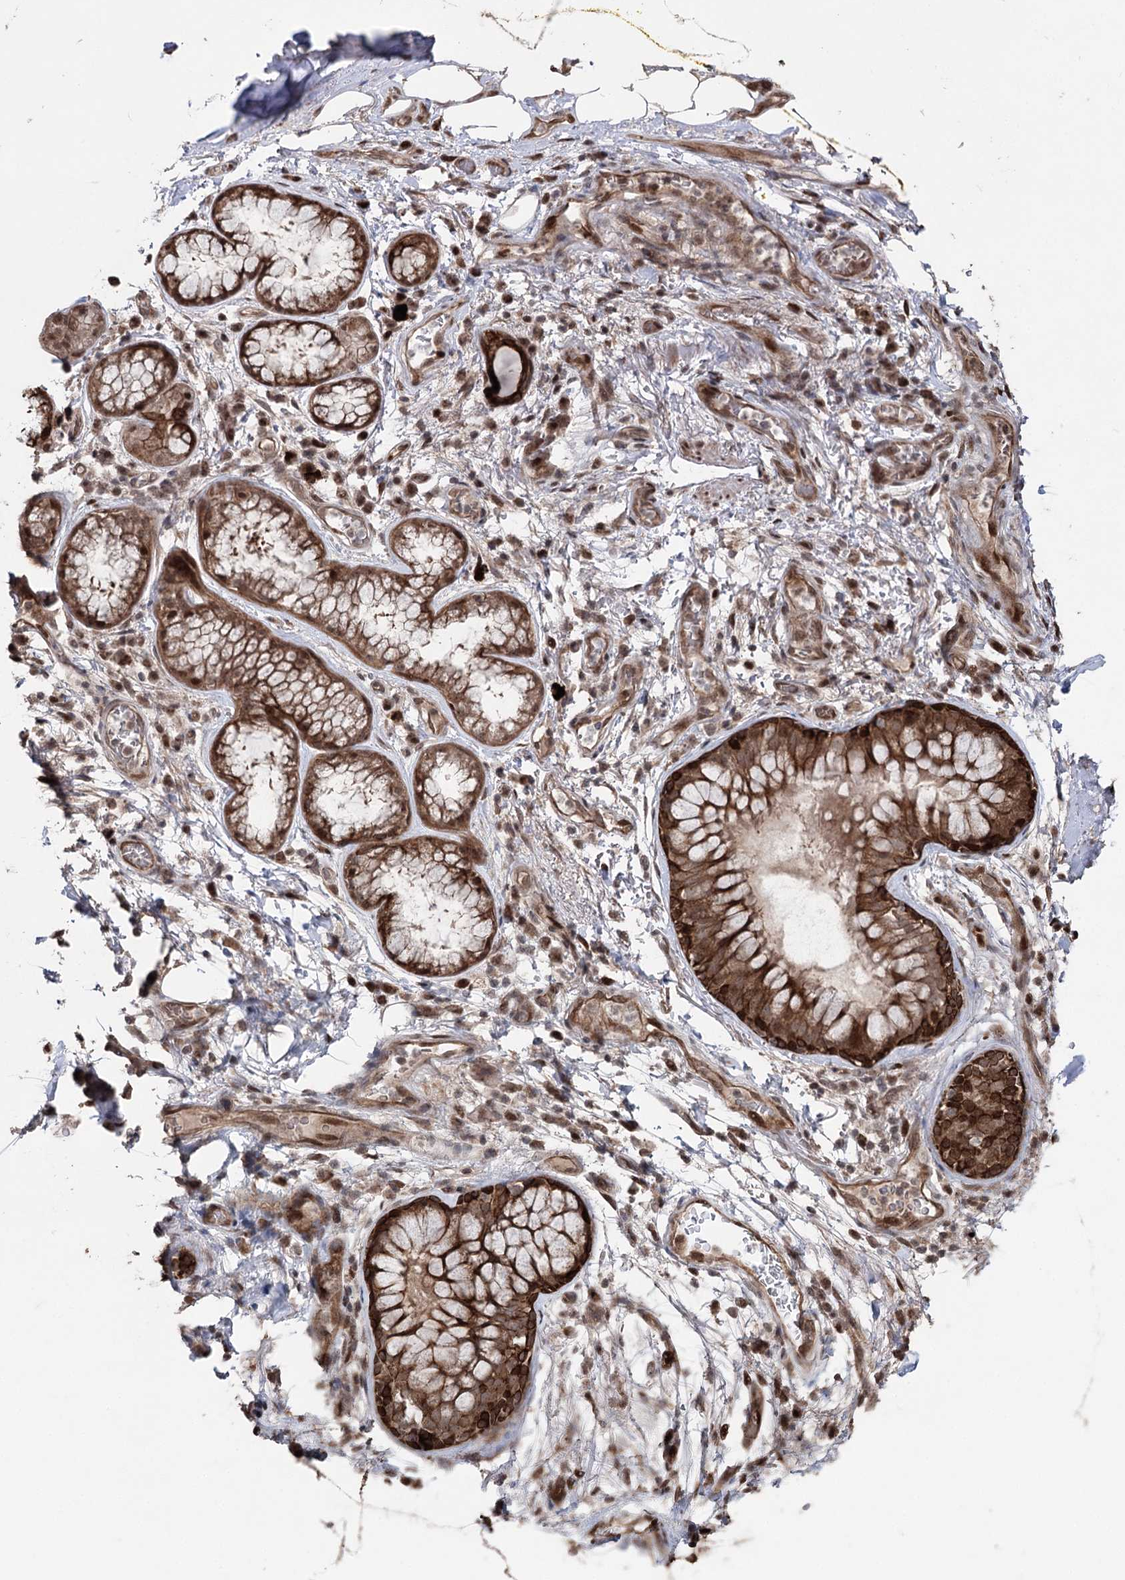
{"staining": {"intensity": "strong", "quantity": ">75%", "location": "cytoplasmic/membranous"}, "tissue": "adipose tissue", "cell_type": "Adipocytes", "image_type": "normal", "snomed": [{"axis": "morphology", "description": "Normal tissue, NOS"}, {"axis": "topography", "description": "Lymph node"}, {"axis": "topography", "description": "Cartilage tissue"}, {"axis": "topography", "description": "Bronchus"}], "caption": "A brown stain shows strong cytoplasmic/membranous staining of a protein in adipocytes of benign human adipose tissue. (brown staining indicates protein expression, while blue staining denotes nuclei).", "gene": "CPNE8", "patient": {"sex": "male", "age": 63}}